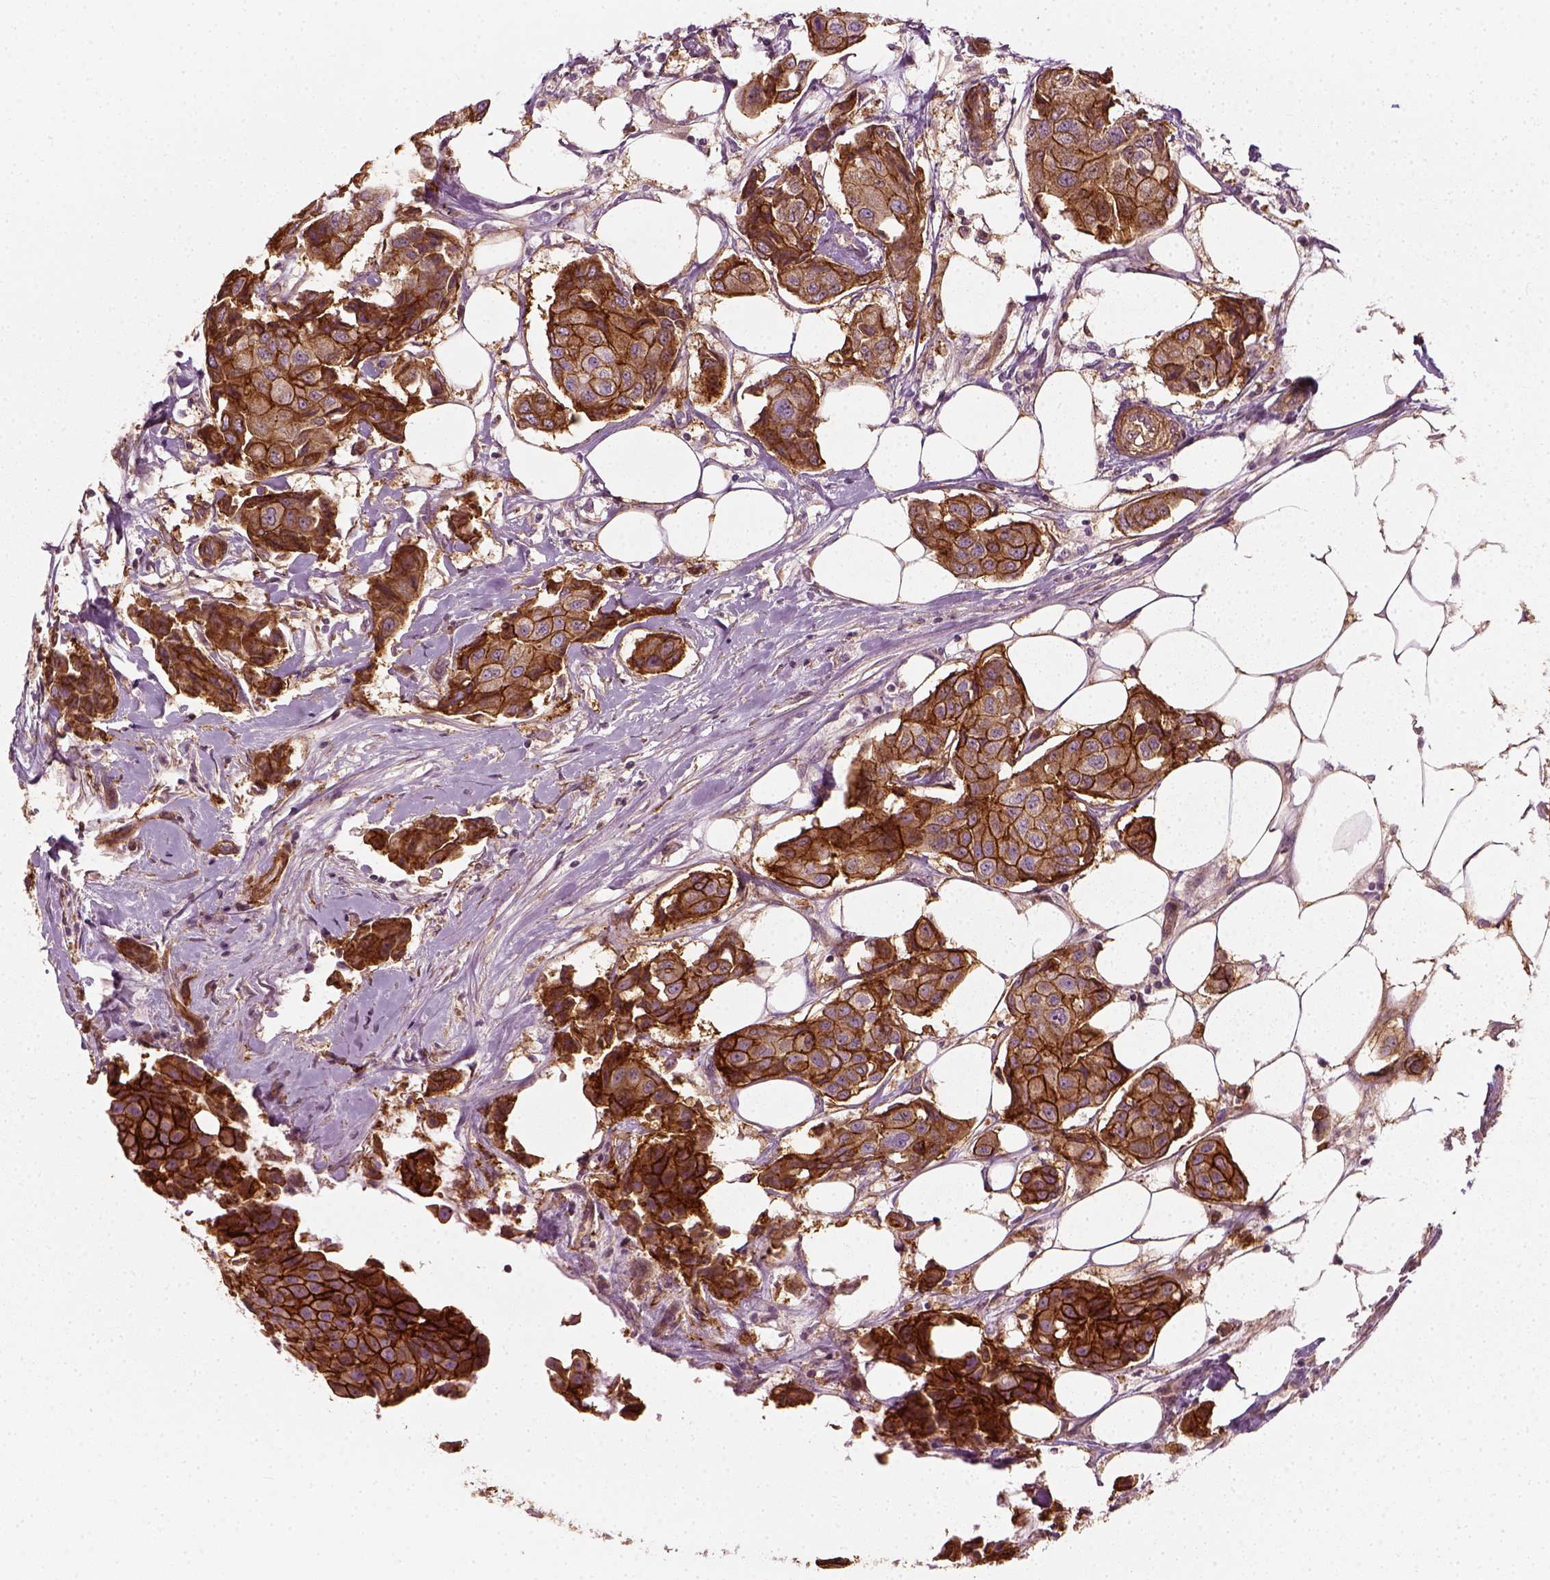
{"staining": {"intensity": "strong", "quantity": ">75%", "location": "cytoplasmic/membranous"}, "tissue": "breast cancer", "cell_type": "Tumor cells", "image_type": "cancer", "snomed": [{"axis": "morphology", "description": "Duct carcinoma"}, {"axis": "topography", "description": "Breast"}, {"axis": "topography", "description": "Lymph node"}], "caption": "Human breast cancer (intraductal carcinoma) stained with a protein marker demonstrates strong staining in tumor cells.", "gene": "NPTN", "patient": {"sex": "female", "age": 80}}